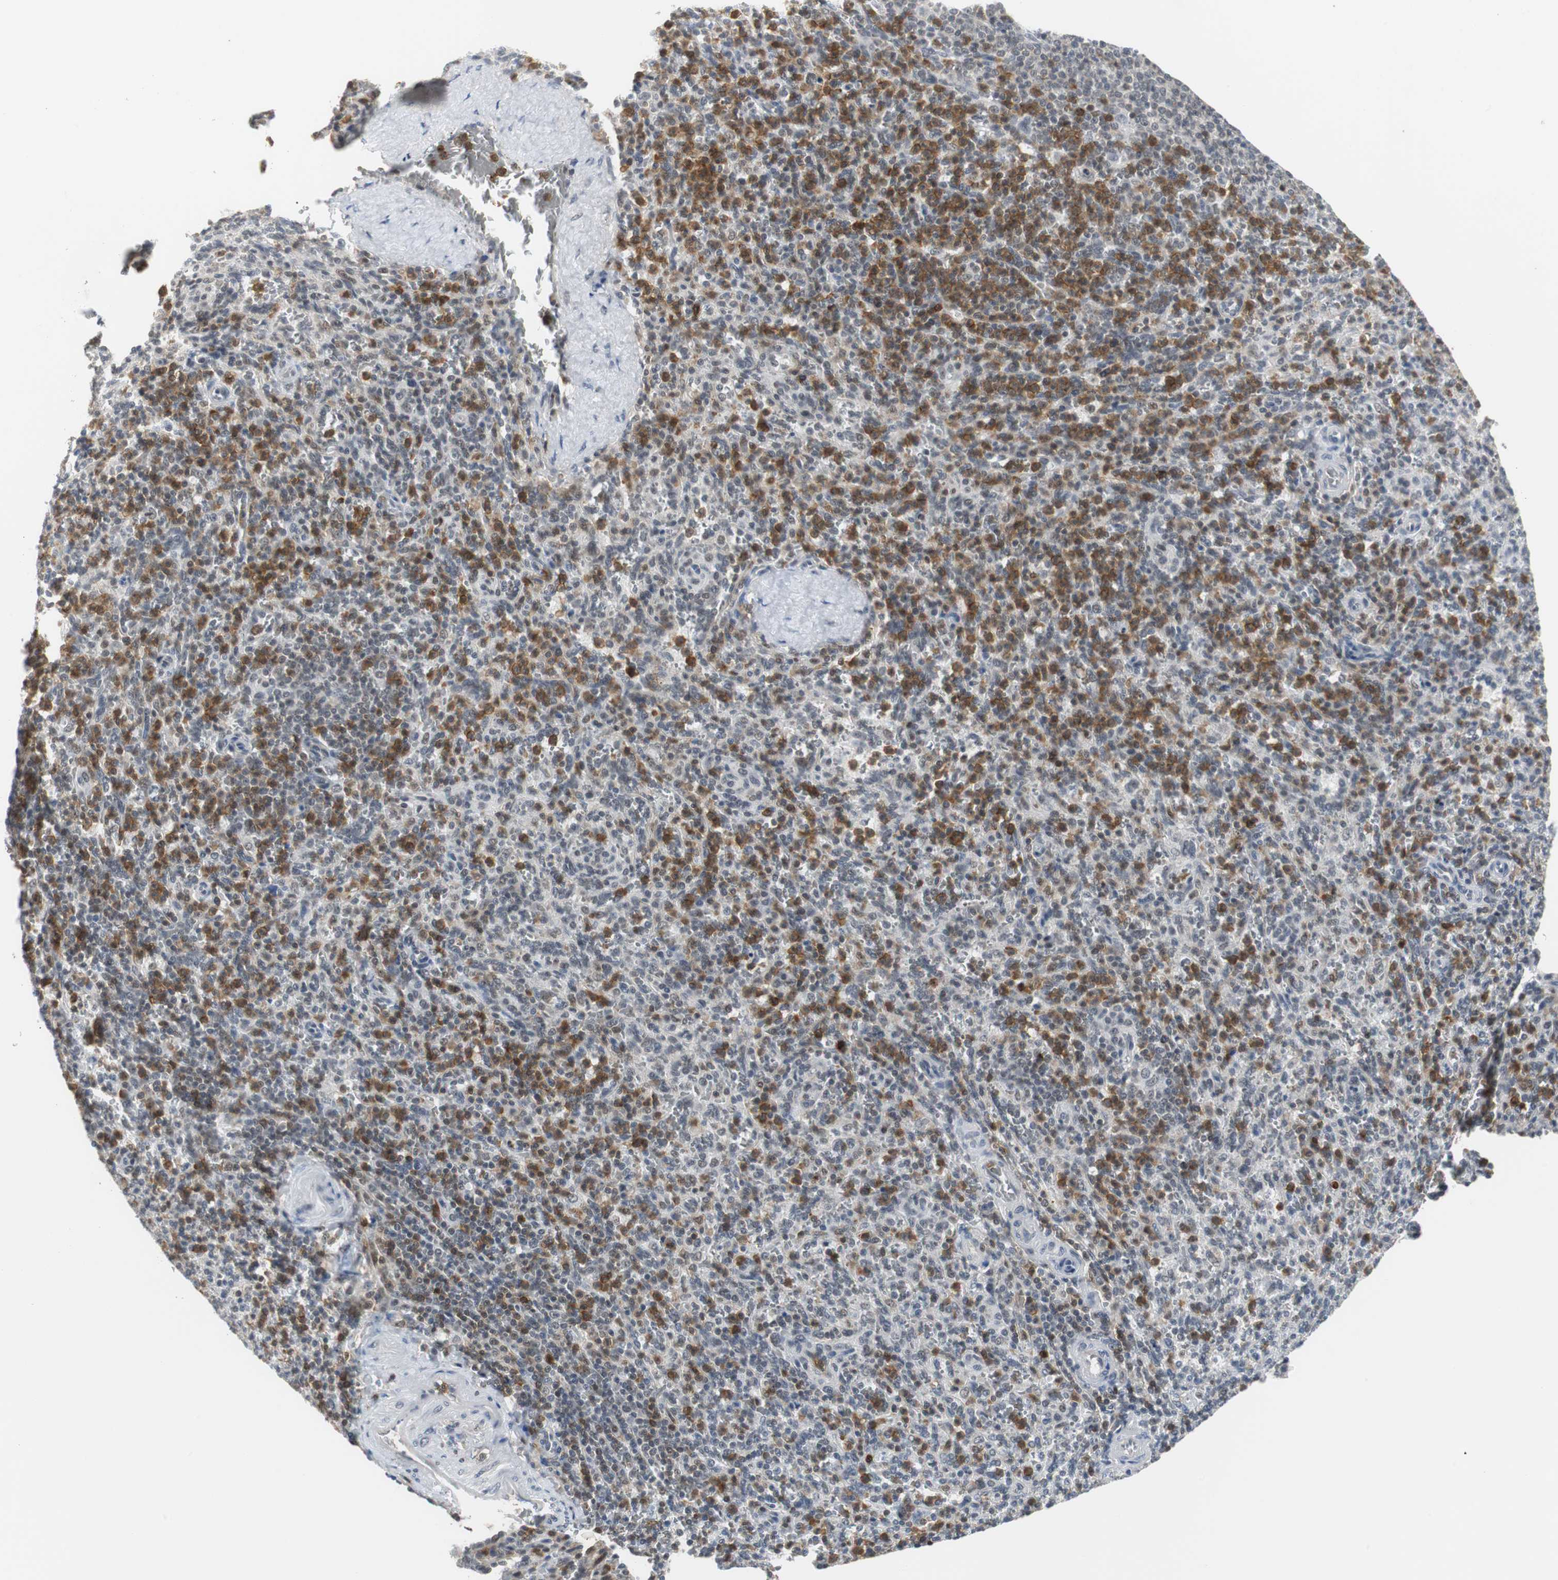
{"staining": {"intensity": "weak", "quantity": "25%-75%", "location": "cytoplasmic/membranous,nuclear"}, "tissue": "spleen", "cell_type": "Cells in red pulp", "image_type": "normal", "snomed": [{"axis": "morphology", "description": "Normal tissue, NOS"}, {"axis": "topography", "description": "Spleen"}], "caption": "This is a photomicrograph of immunohistochemistry staining of unremarkable spleen, which shows weak positivity in the cytoplasmic/membranous,nuclear of cells in red pulp.", "gene": "SIRT1", "patient": {"sex": "male", "age": 36}}